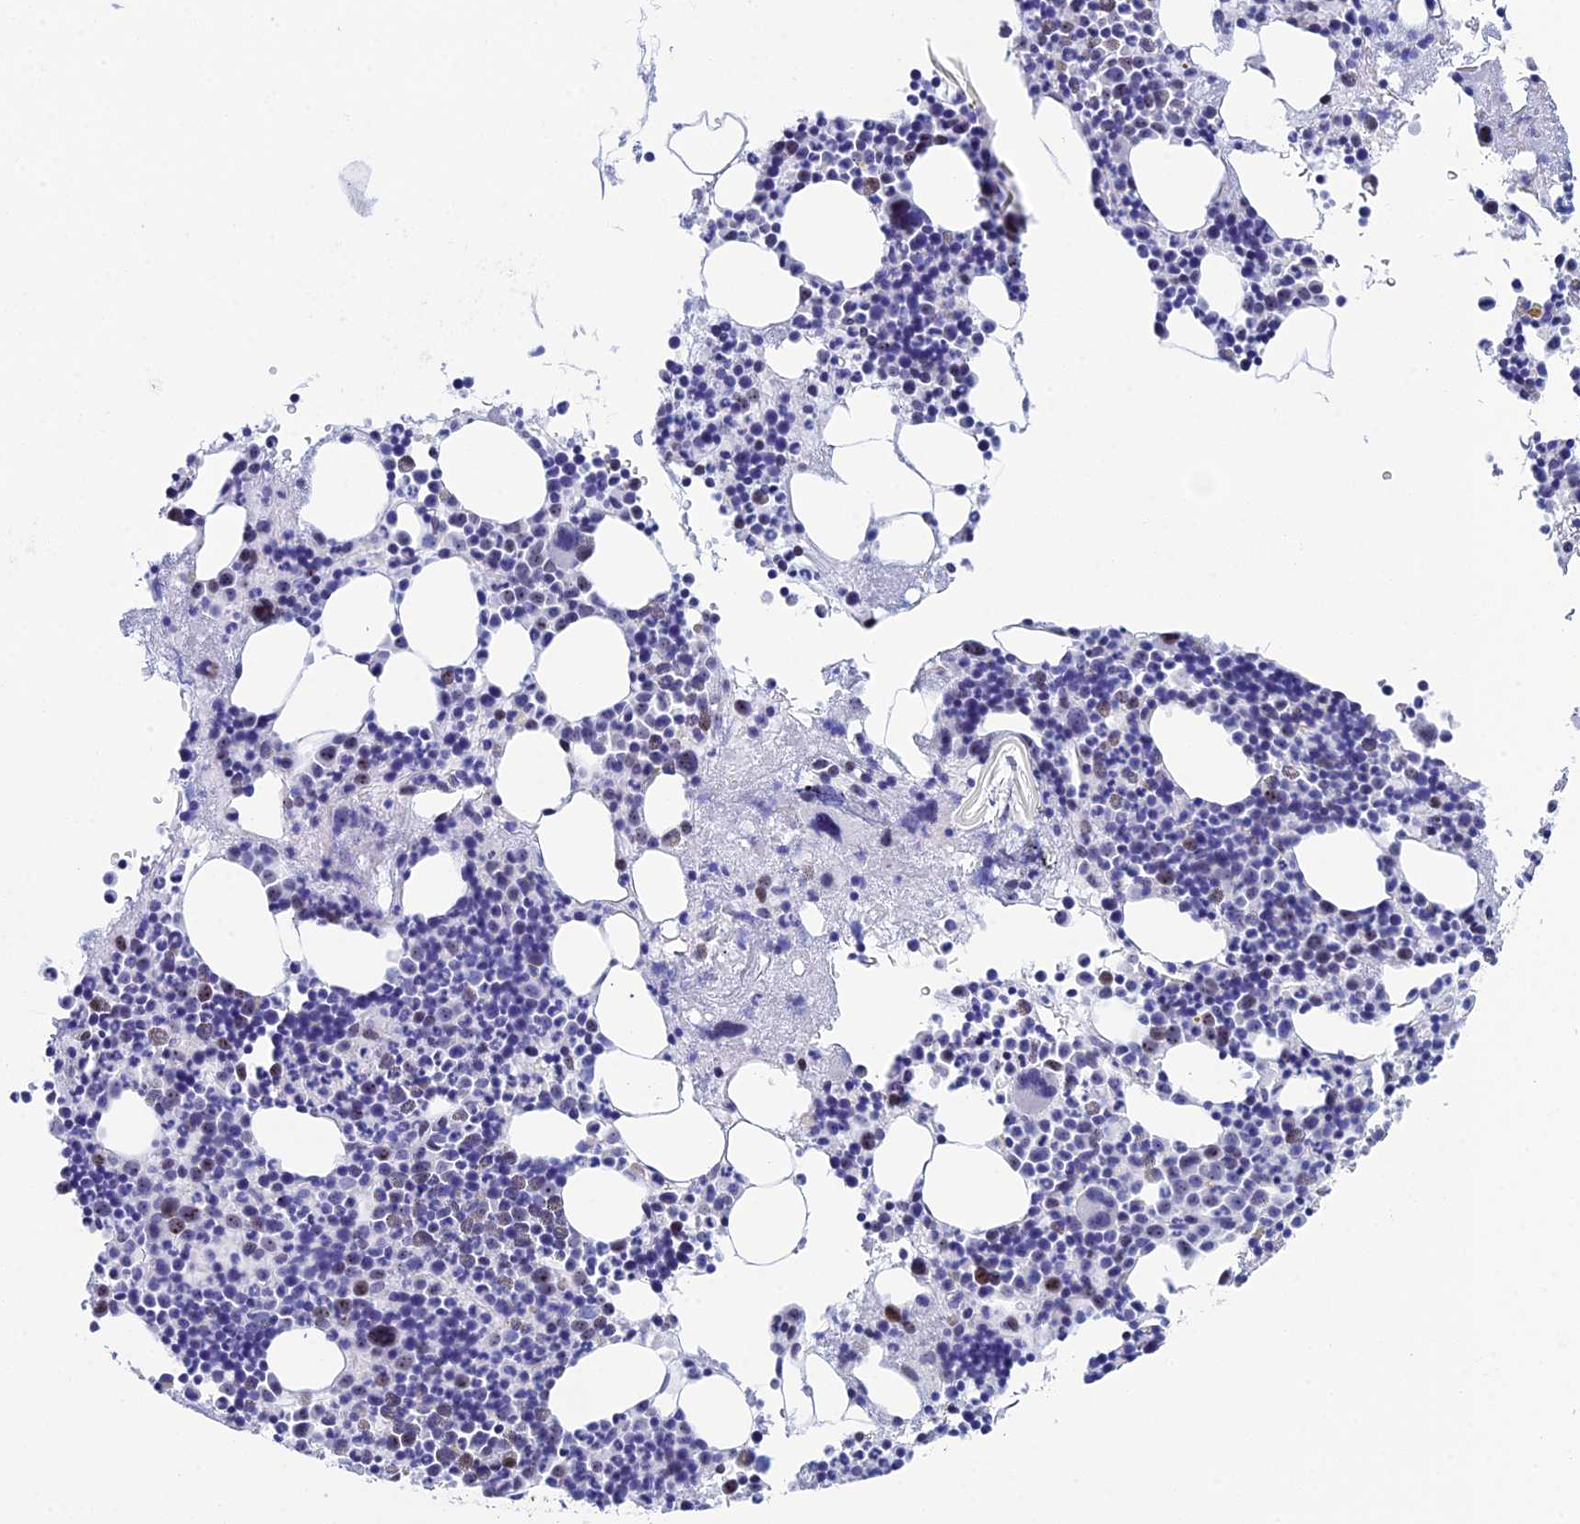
{"staining": {"intensity": "moderate", "quantity": "<25%", "location": "nuclear"}, "tissue": "bone marrow", "cell_type": "Hematopoietic cells", "image_type": "normal", "snomed": [{"axis": "morphology", "description": "Normal tissue, NOS"}, {"axis": "topography", "description": "Bone marrow"}], "caption": "The micrograph displays staining of unremarkable bone marrow, revealing moderate nuclear protein positivity (brown color) within hematopoietic cells.", "gene": "CCDC86", "patient": {"sex": "male", "age": 51}}